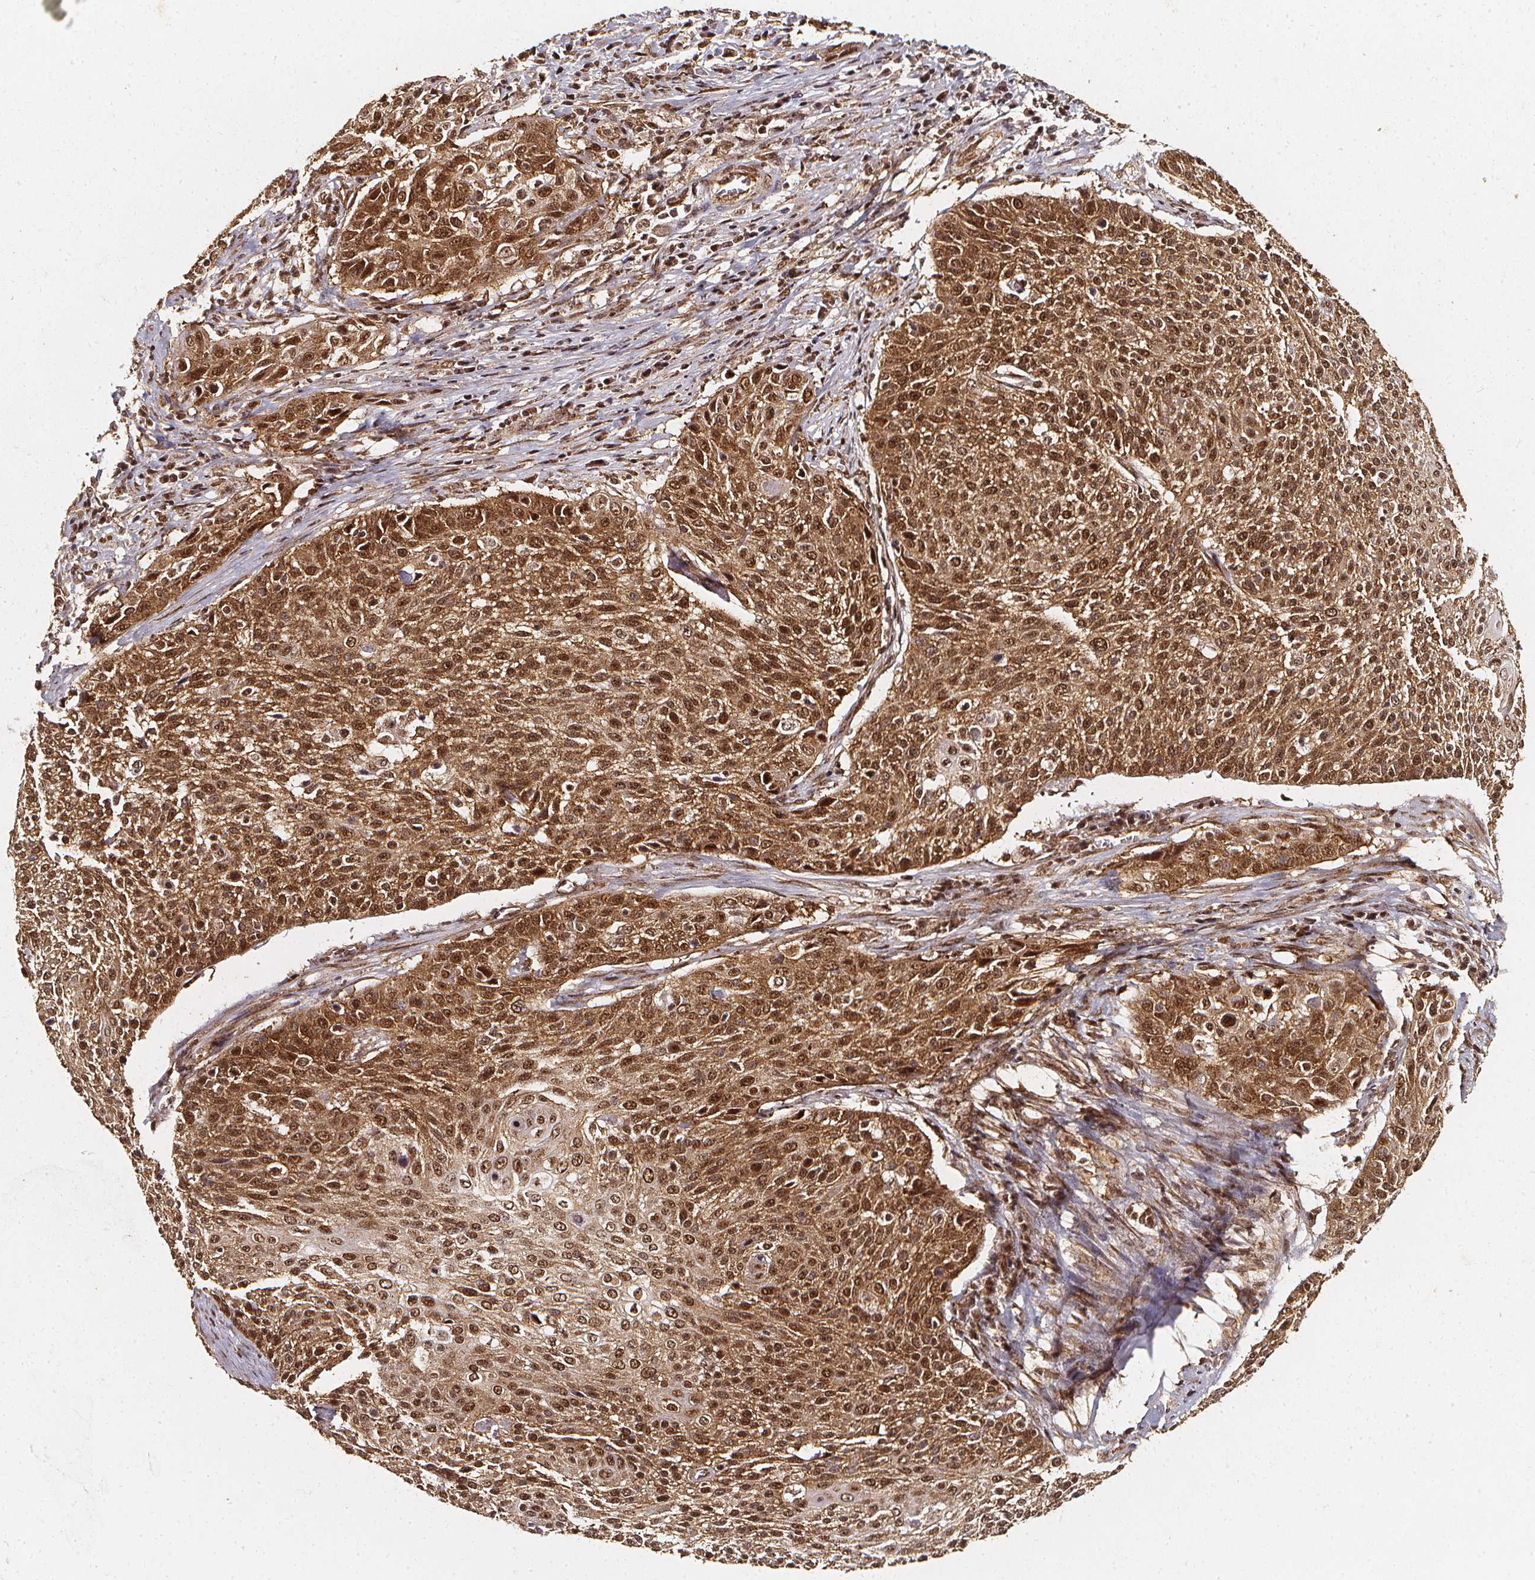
{"staining": {"intensity": "strong", "quantity": ">75%", "location": "cytoplasmic/membranous,nuclear"}, "tissue": "cervical cancer", "cell_type": "Tumor cells", "image_type": "cancer", "snomed": [{"axis": "morphology", "description": "Squamous cell carcinoma, NOS"}, {"axis": "topography", "description": "Cervix"}], "caption": "Protein expression by immunohistochemistry (IHC) demonstrates strong cytoplasmic/membranous and nuclear expression in approximately >75% of tumor cells in cervical cancer. (DAB IHC with brightfield microscopy, high magnification).", "gene": "SMN1", "patient": {"sex": "female", "age": 31}}